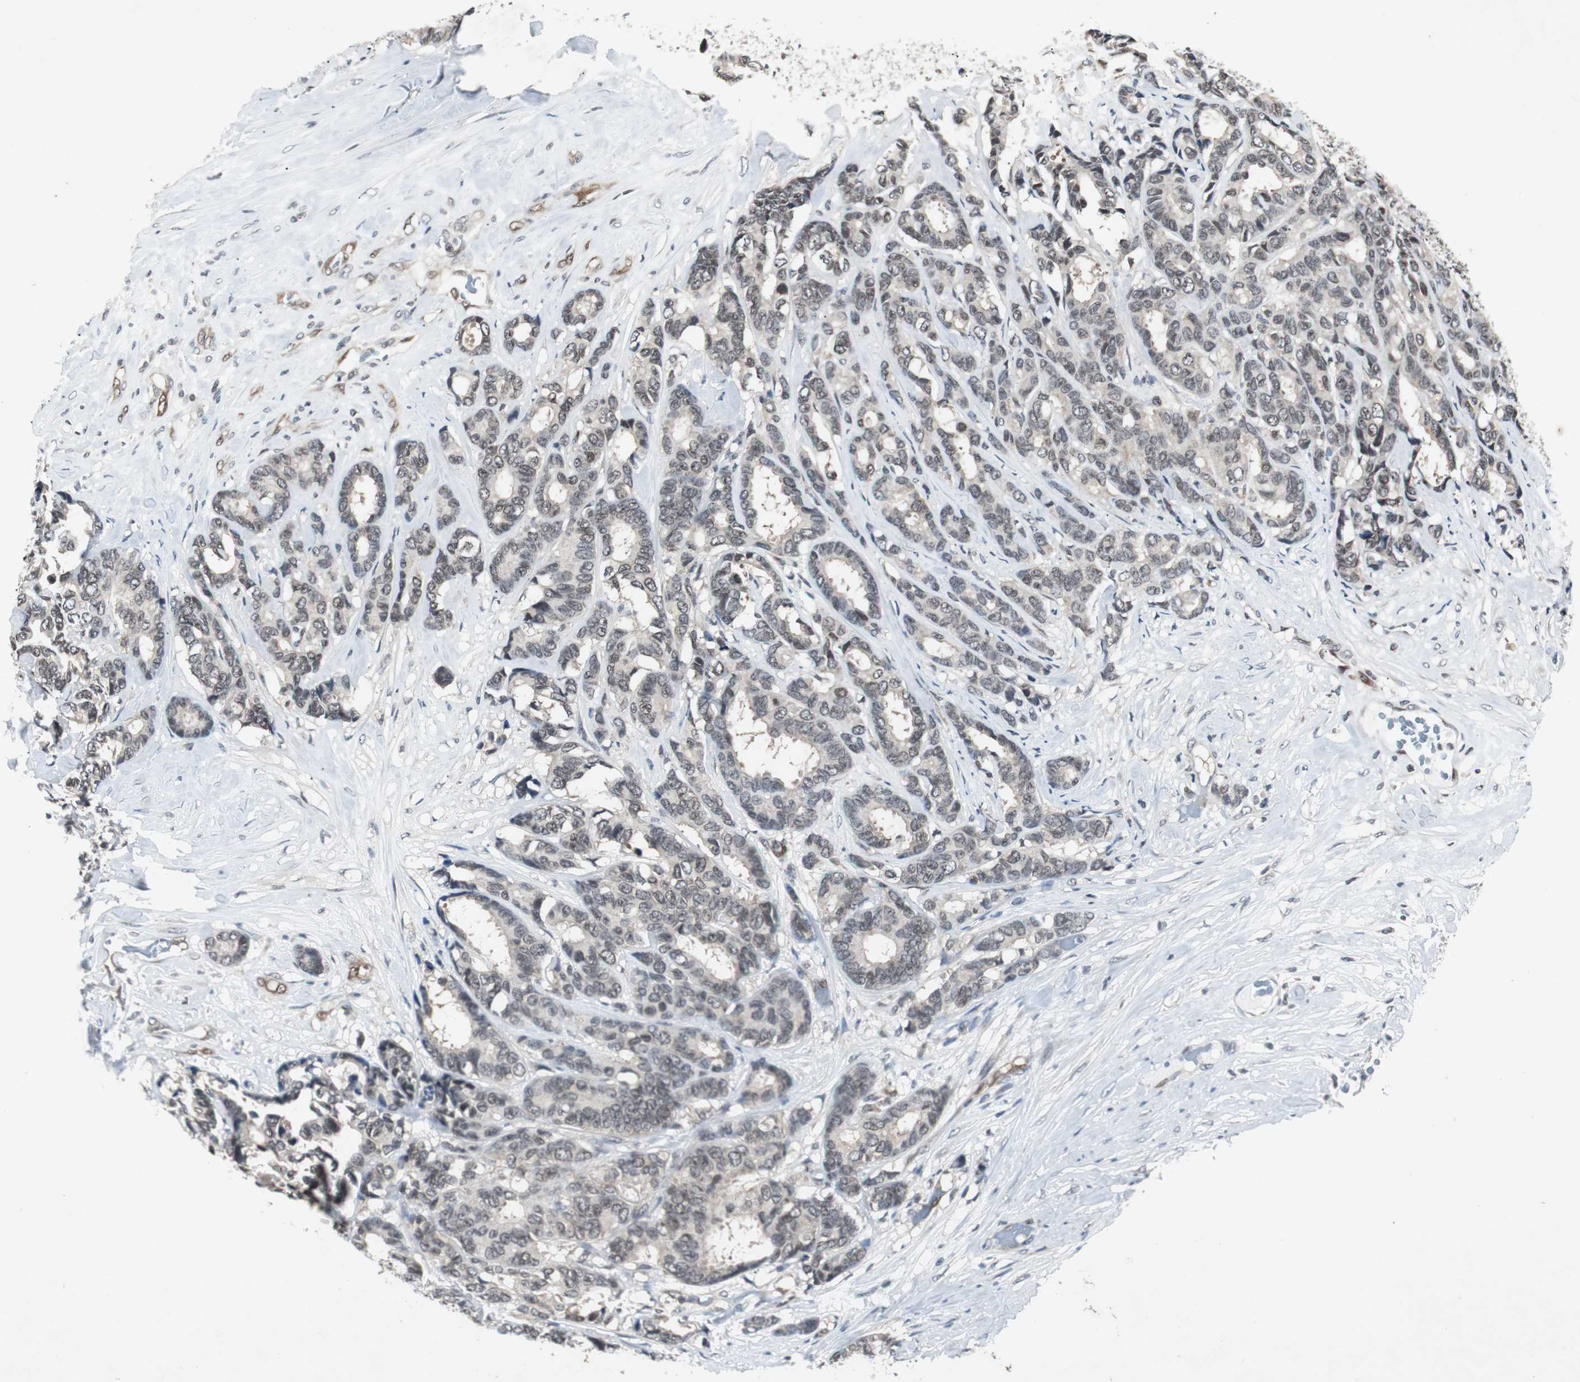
{"staining": {"intensity": "negative", "quantity": "none", "location": "none"}, "tissue": "breast cancer", "cell_type": "Tumor cells", "image_type": "cancer", "snomed": [{"axis": "morphology", "description": "Duct carcinoma"}, {"axis": "topography", "description": "Breast"}], "caption": "Tumor cells show no significant positivity in breast cancer.", "gene": "SMAD1", "patient": {"sex": "female", "age": 87}}